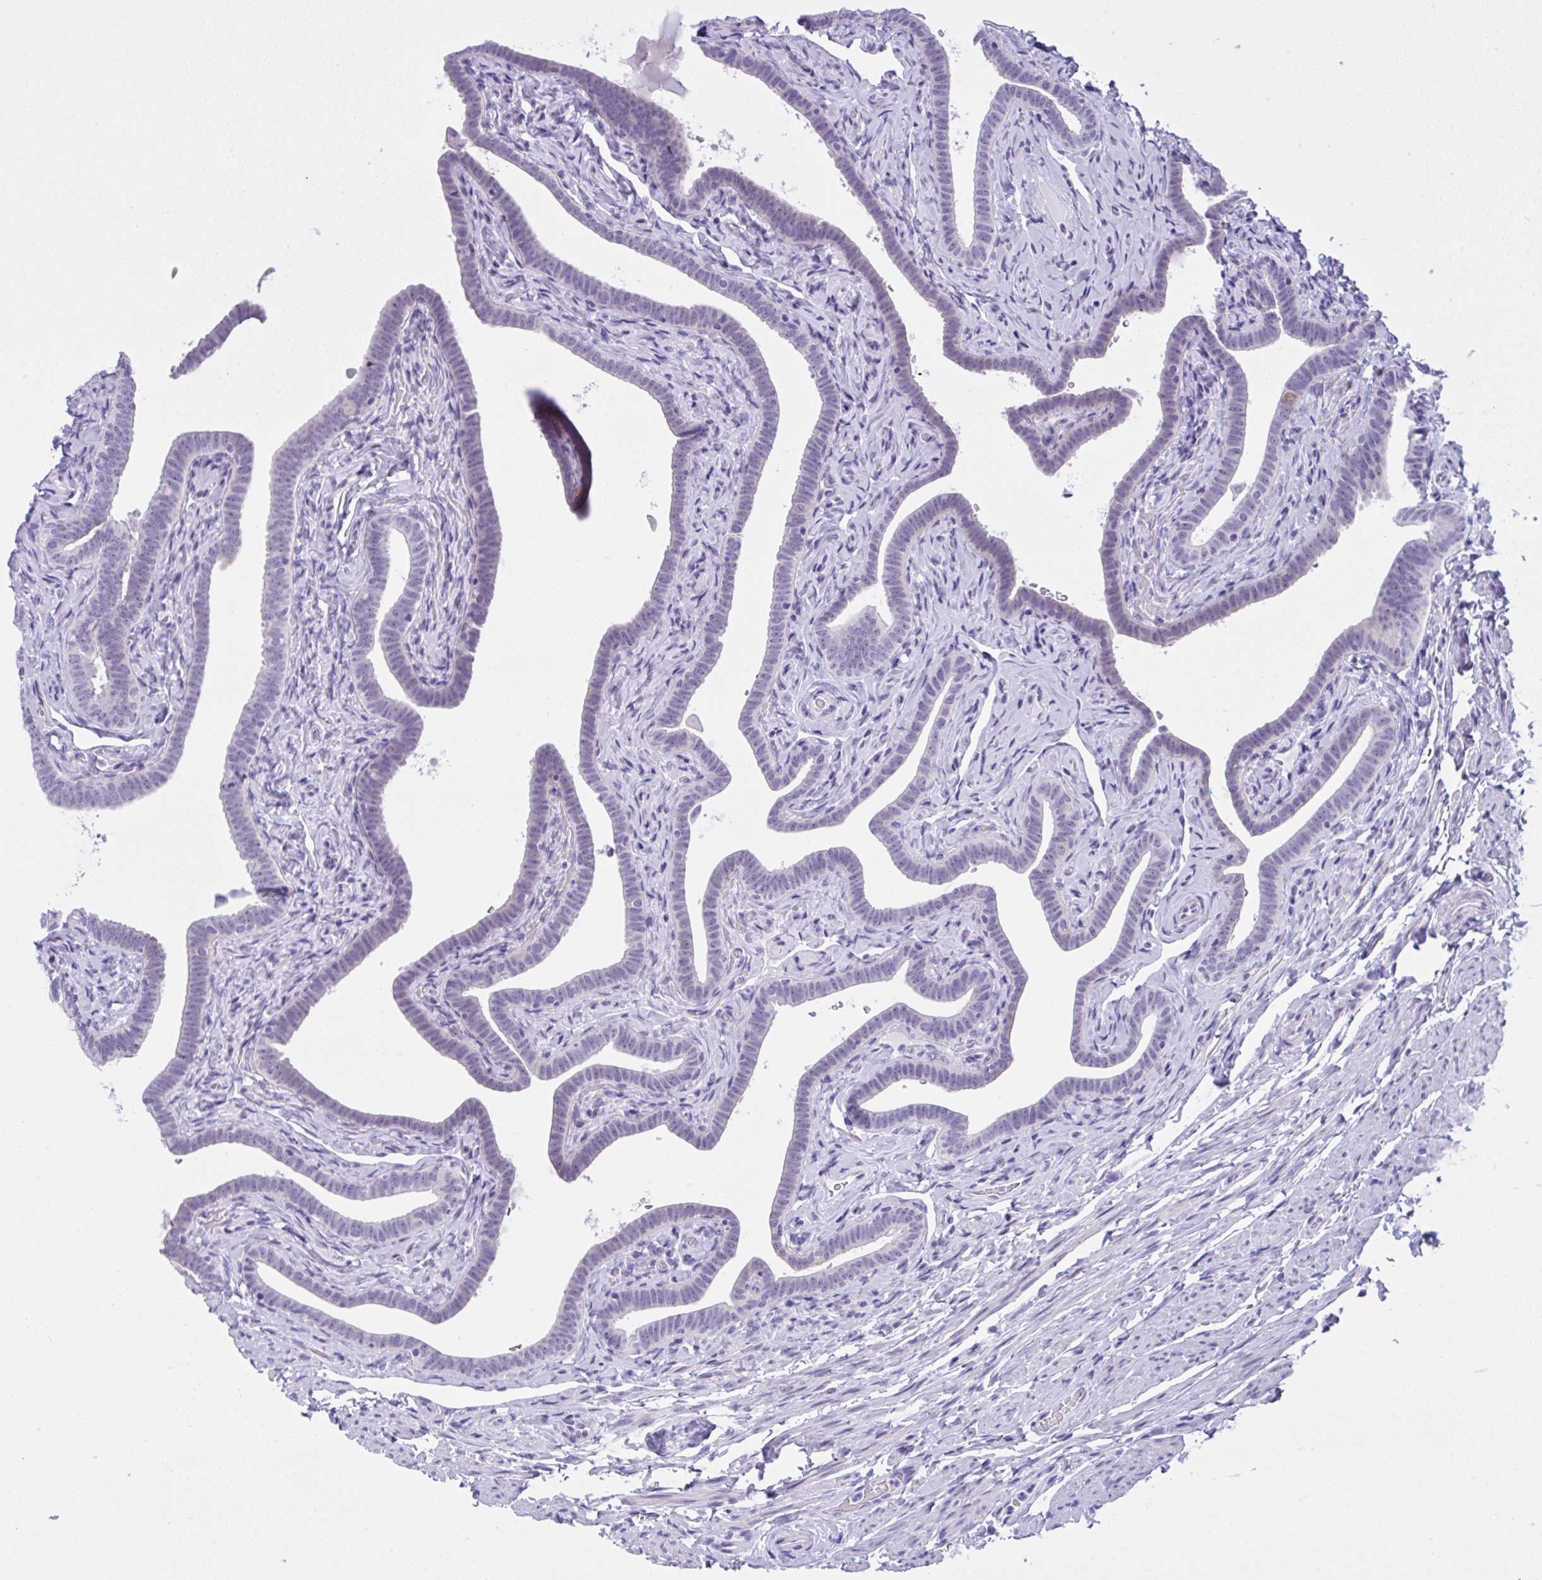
{"staining": {"intensity": "negative", "quantity": "none", "location": "none"}, "tissue": "fallopian tube", "cell_type": "Glandular cells", "image_type": "normal", "snomed": [{"axis": "morphology", "description": "Normal tissue, NOS"}, {"axis": "topography", "description": "Fallopian tube"}], "caption": "High power microscopy image of an immunohistochemistry (IHC) image of benign fallopian tube, revealing no significant expression in glandular cells.", "gene": "YBX2", "patient": {"sex": "female", "age": 69}}